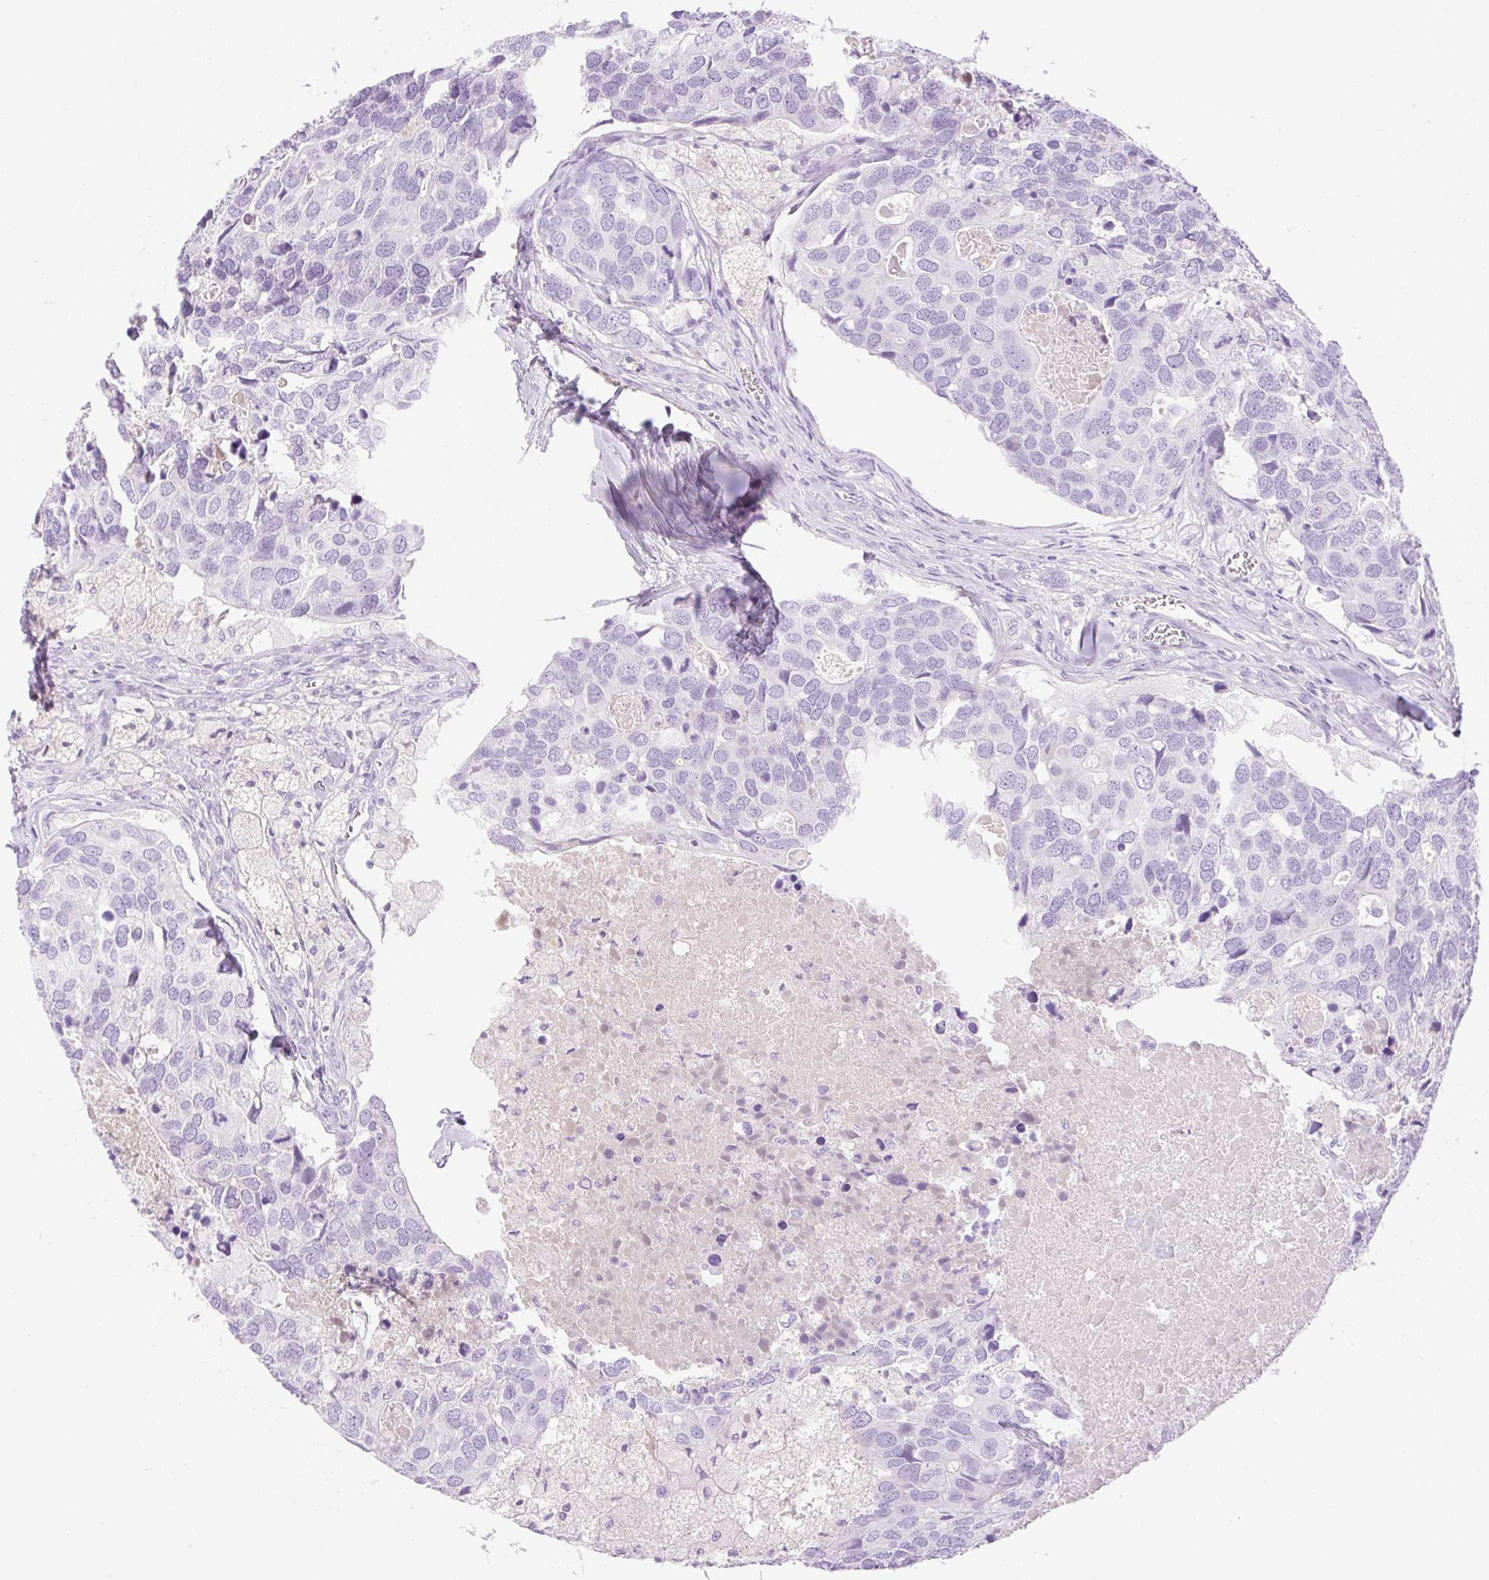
{"staining": {"intensity": "negative", "quantity": "none", "location": "none"}, "tissue": "breast cancer", "cell_type": "Tumor cells", "image_type": "cancer", "snomed": [{"axis": "morphology", "description": "Duct carcinoma"}, {"axis": "topography", "description": "Breast"}], "caption": "Breast cancer was stained to show a protein in brown. There is no significant positivity in tumor cells.", "gene": "PALM3", "patient": {"sex": "female", "age": 83}}